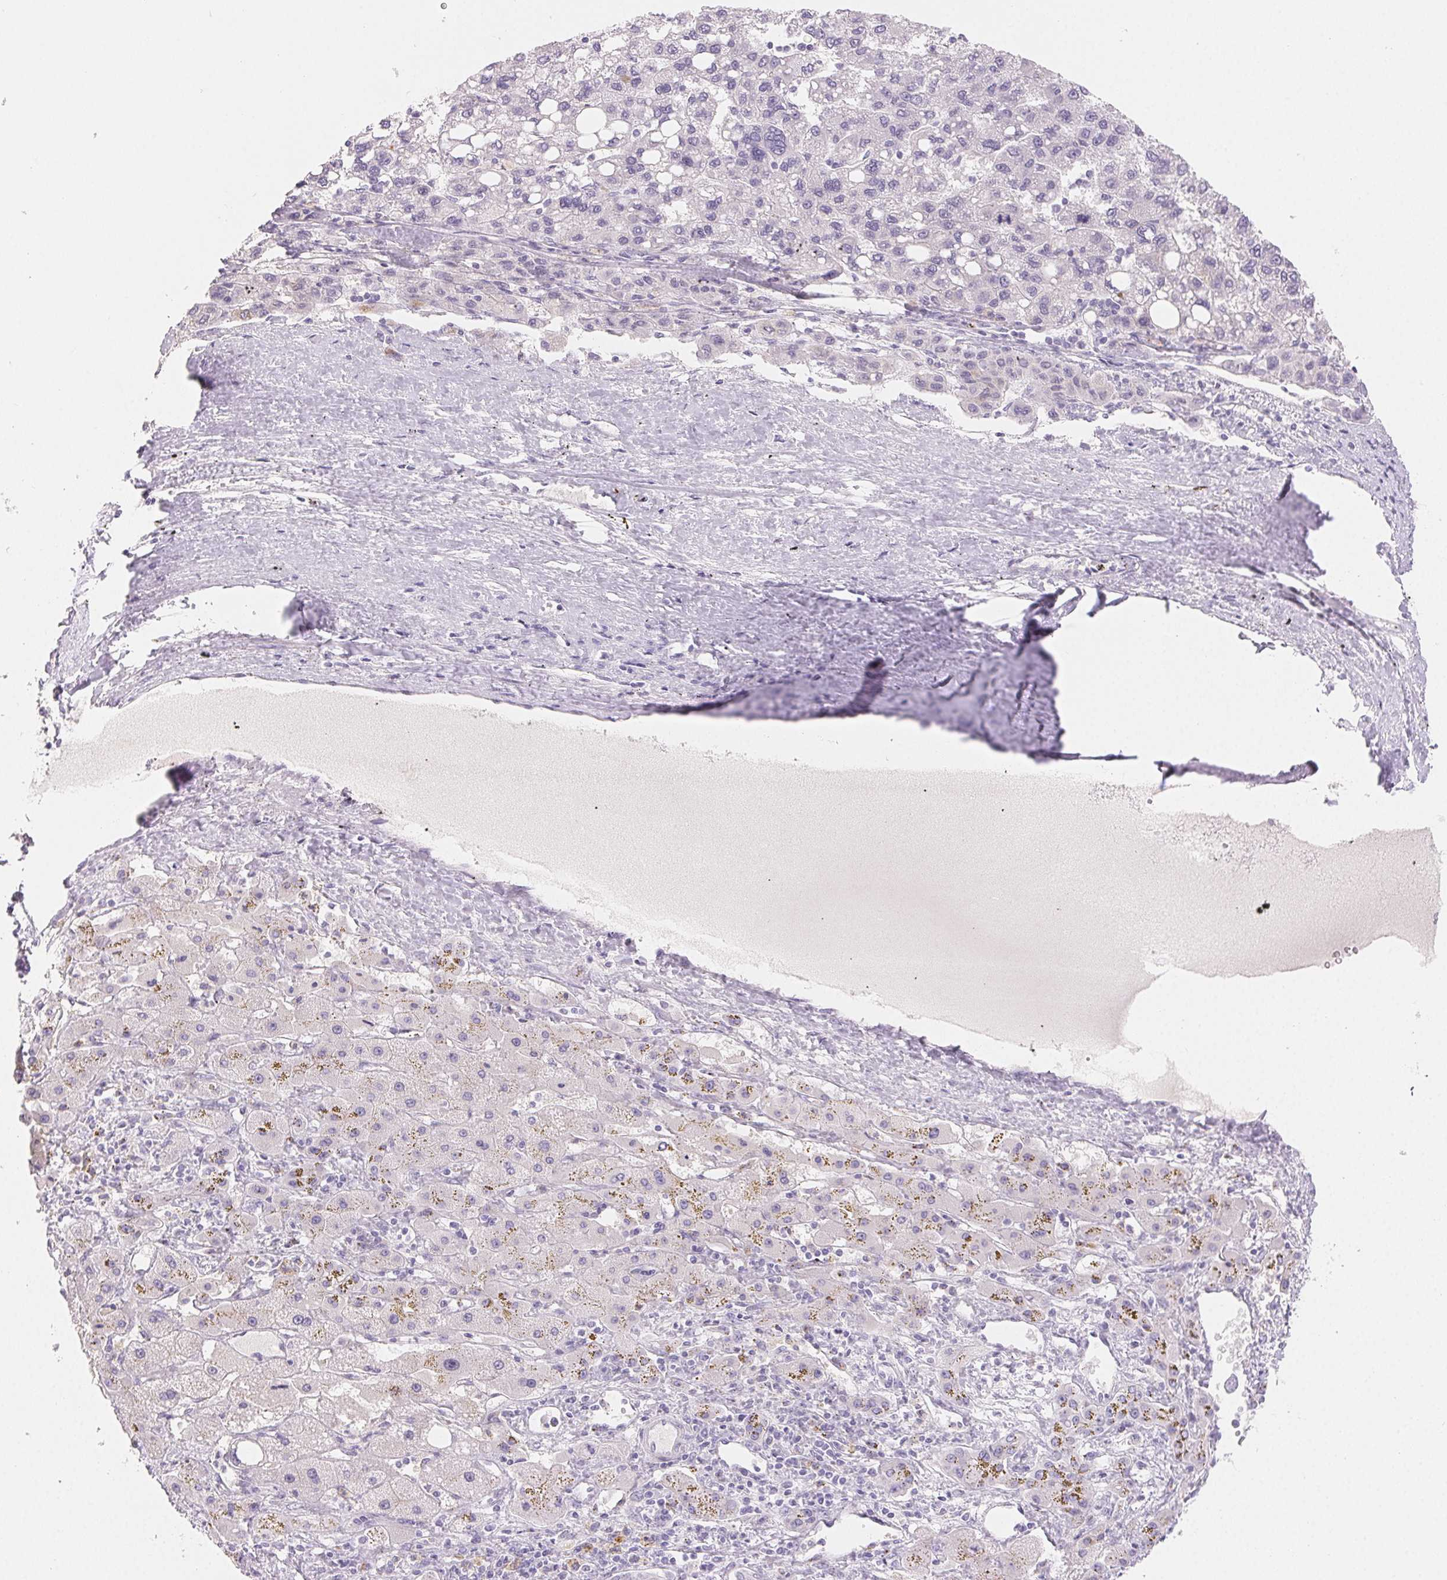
{"staining": {"intensity": "negative", "quantity": "none", "location": "none"}, "tissue": "liver cancer", "cell_type": "Tumor cells", "image_type": "cancer", "snomed": [{"axis": "morphology", "description": "Carcinoma, Hepatocellular, NOS"}, {"axis": "topography", "description": "Liver"}], "caption": "This photomicrograph is of hepatocellular carcinoma (liver) stained with immunohistochemistry (IHC) to label a protein in brown with the nuclei are counter-stained blue. There is no positivity in tumor cells.", "gene": "BPIFB2", "patient": {"sex": "female", "age": 82}}